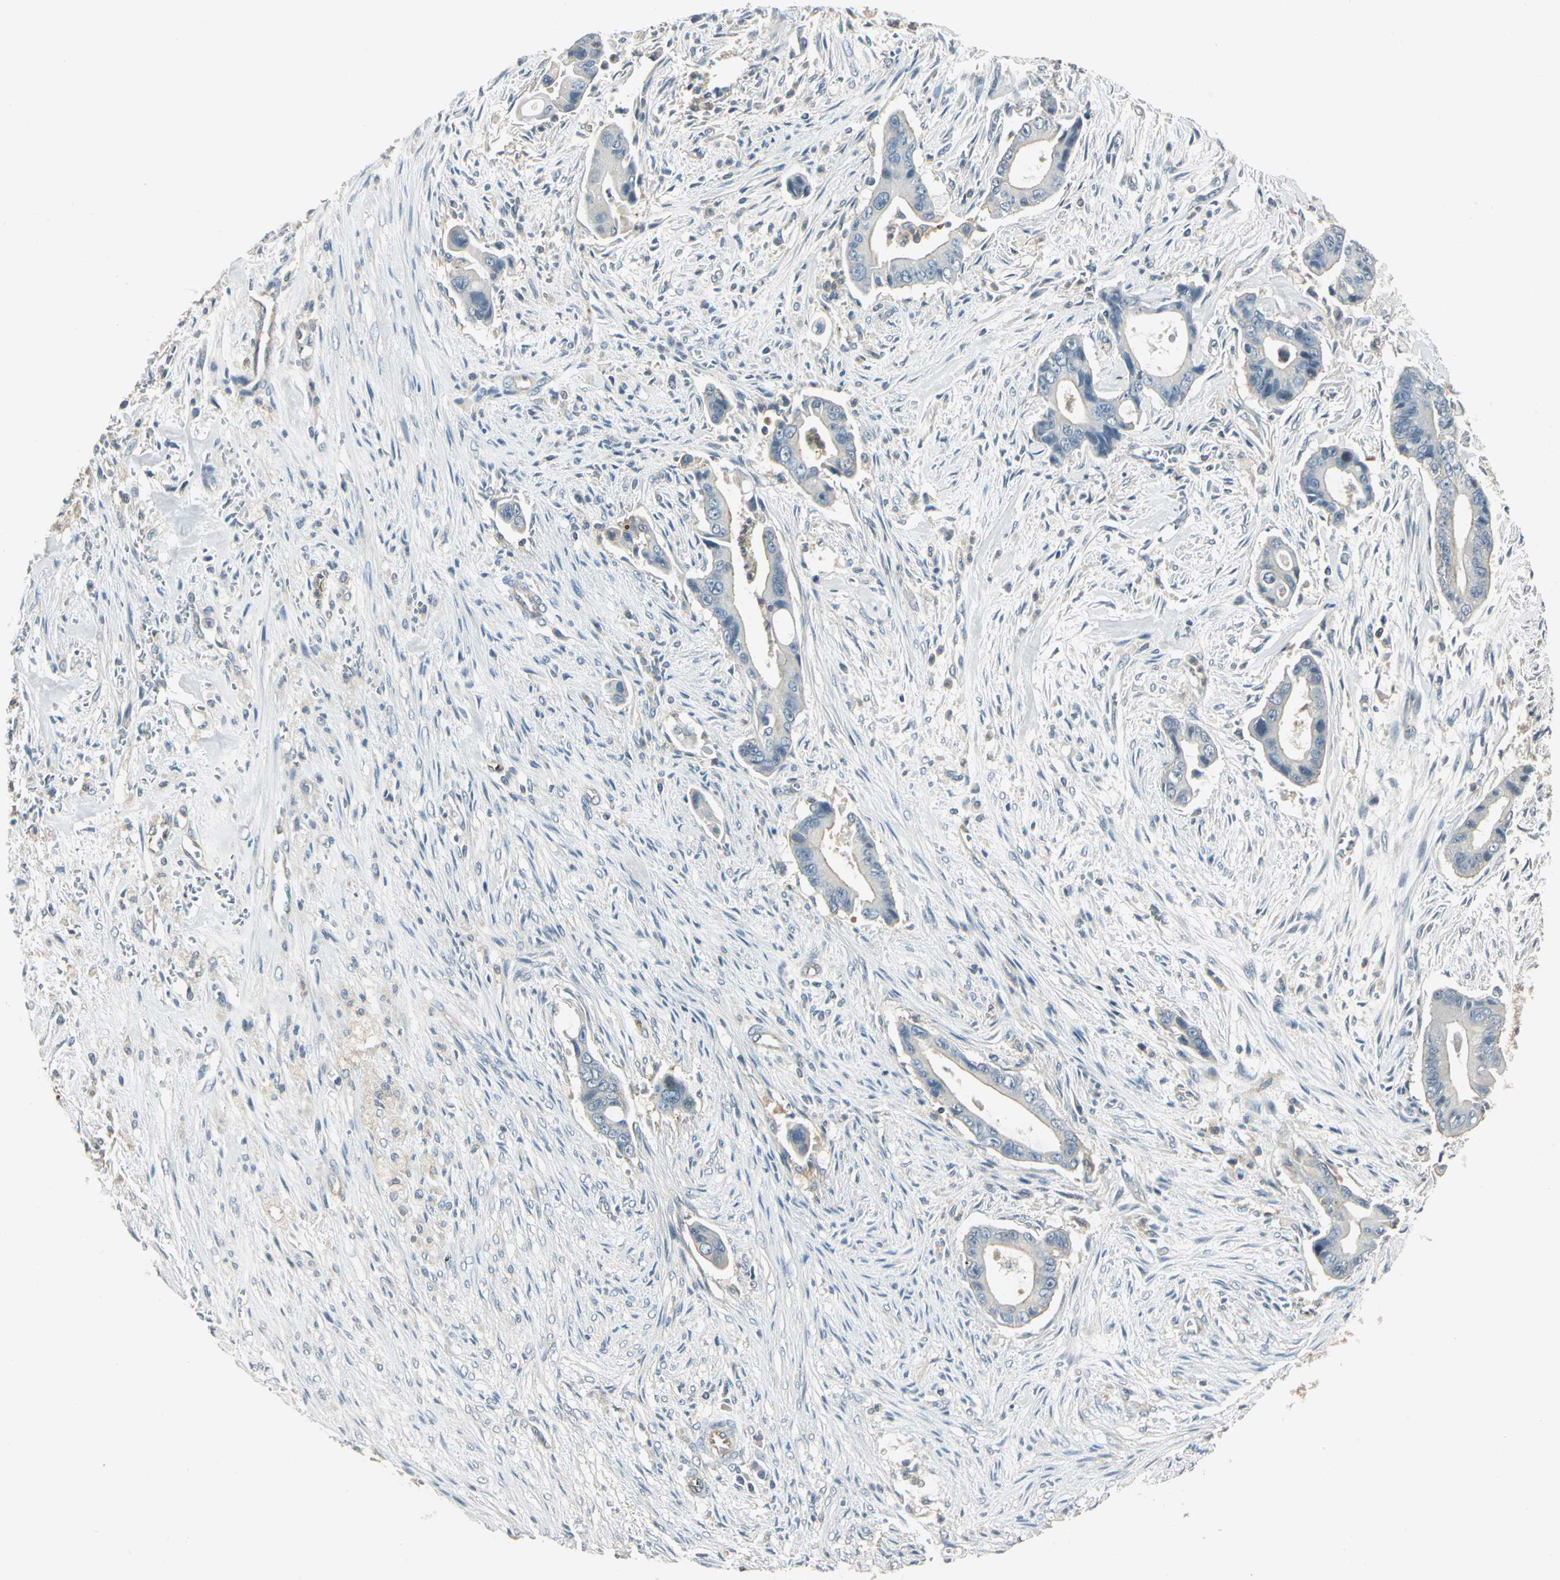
{"staining": {"intensity": "negative", "quantity": "none", "location": "none"}, "tissue": "liver cancer", "cell_type": "Tumor cells", "image_type": "cancer", "snomed": [{"axis": "morphology", "description": "Cholangiocarcinoma"}, {"axis": "topography", "description": "Liver"}], "caption": "IHC of liver cancer shows no expression in tumor cells. The staining was performed using DAB (3,3'-diaminobenzidine) to visualize the protein expression in brown, while the nuclei were stained in blue with hematoxylin (Magnification: 20x).", "gene": "RAPGEF1", "patient": {"sex": "female", "age": 55}}